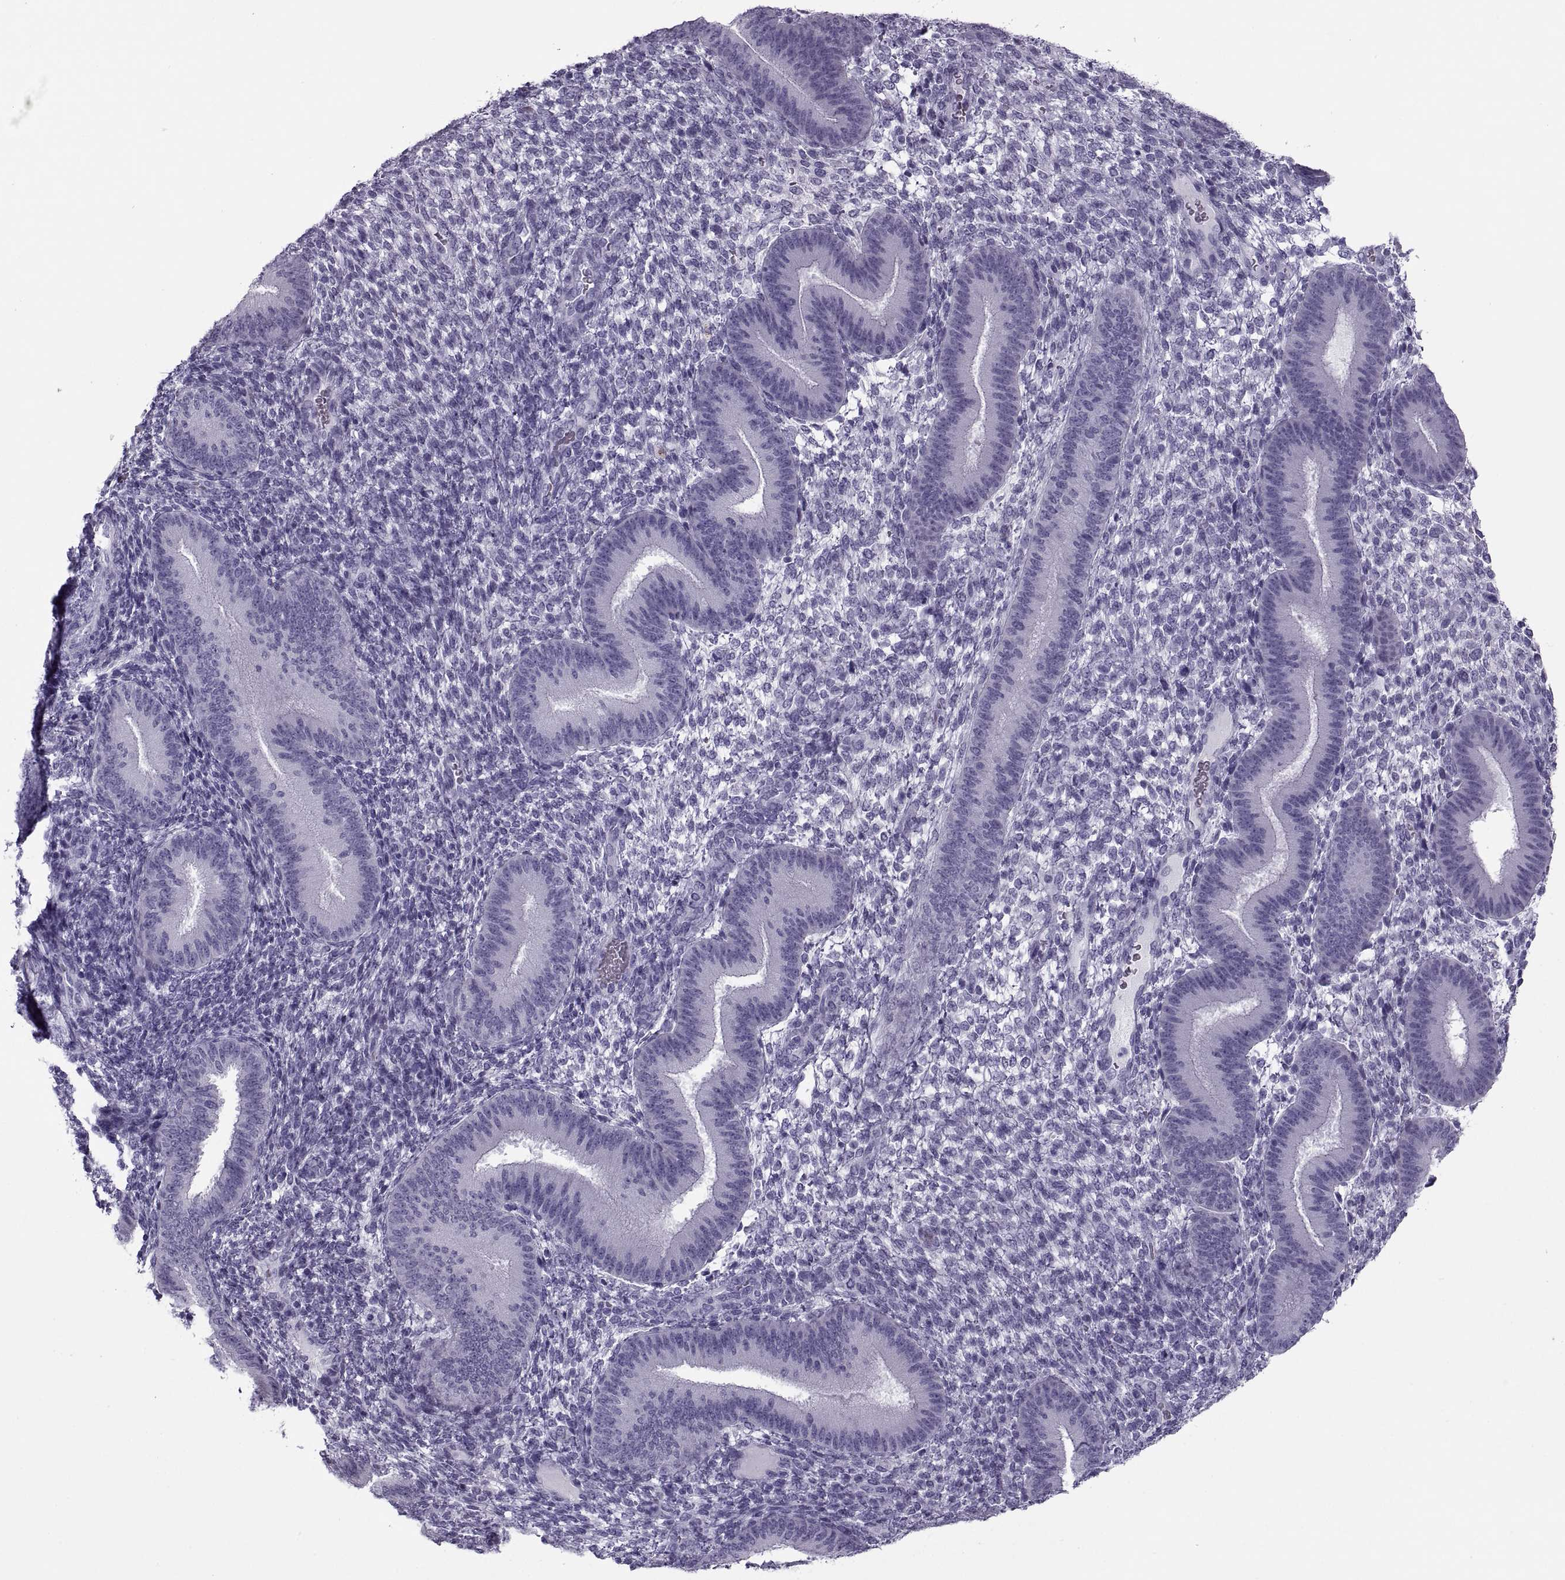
{"staining": {"intensity": "negative", "quantity": "none", "location": "none"}, "tissue": "endometrium", "cell_type": "Cells in endometrial stroma", "image_type": "normal", "snomed": [{"axis": "morphology", "description": "Normal tissue, NOS"}, {"axis": "topography", "description": "Endometrium"}], "caption": "A high-resolution histopathology image shows immunohistochemistry (IHC) staining of unremarkable endometrium, which reveals no significant staining in cells in endometrial stroma.", "gene": "RLBP1", "patient": {"sex": "female", "age": 39}}